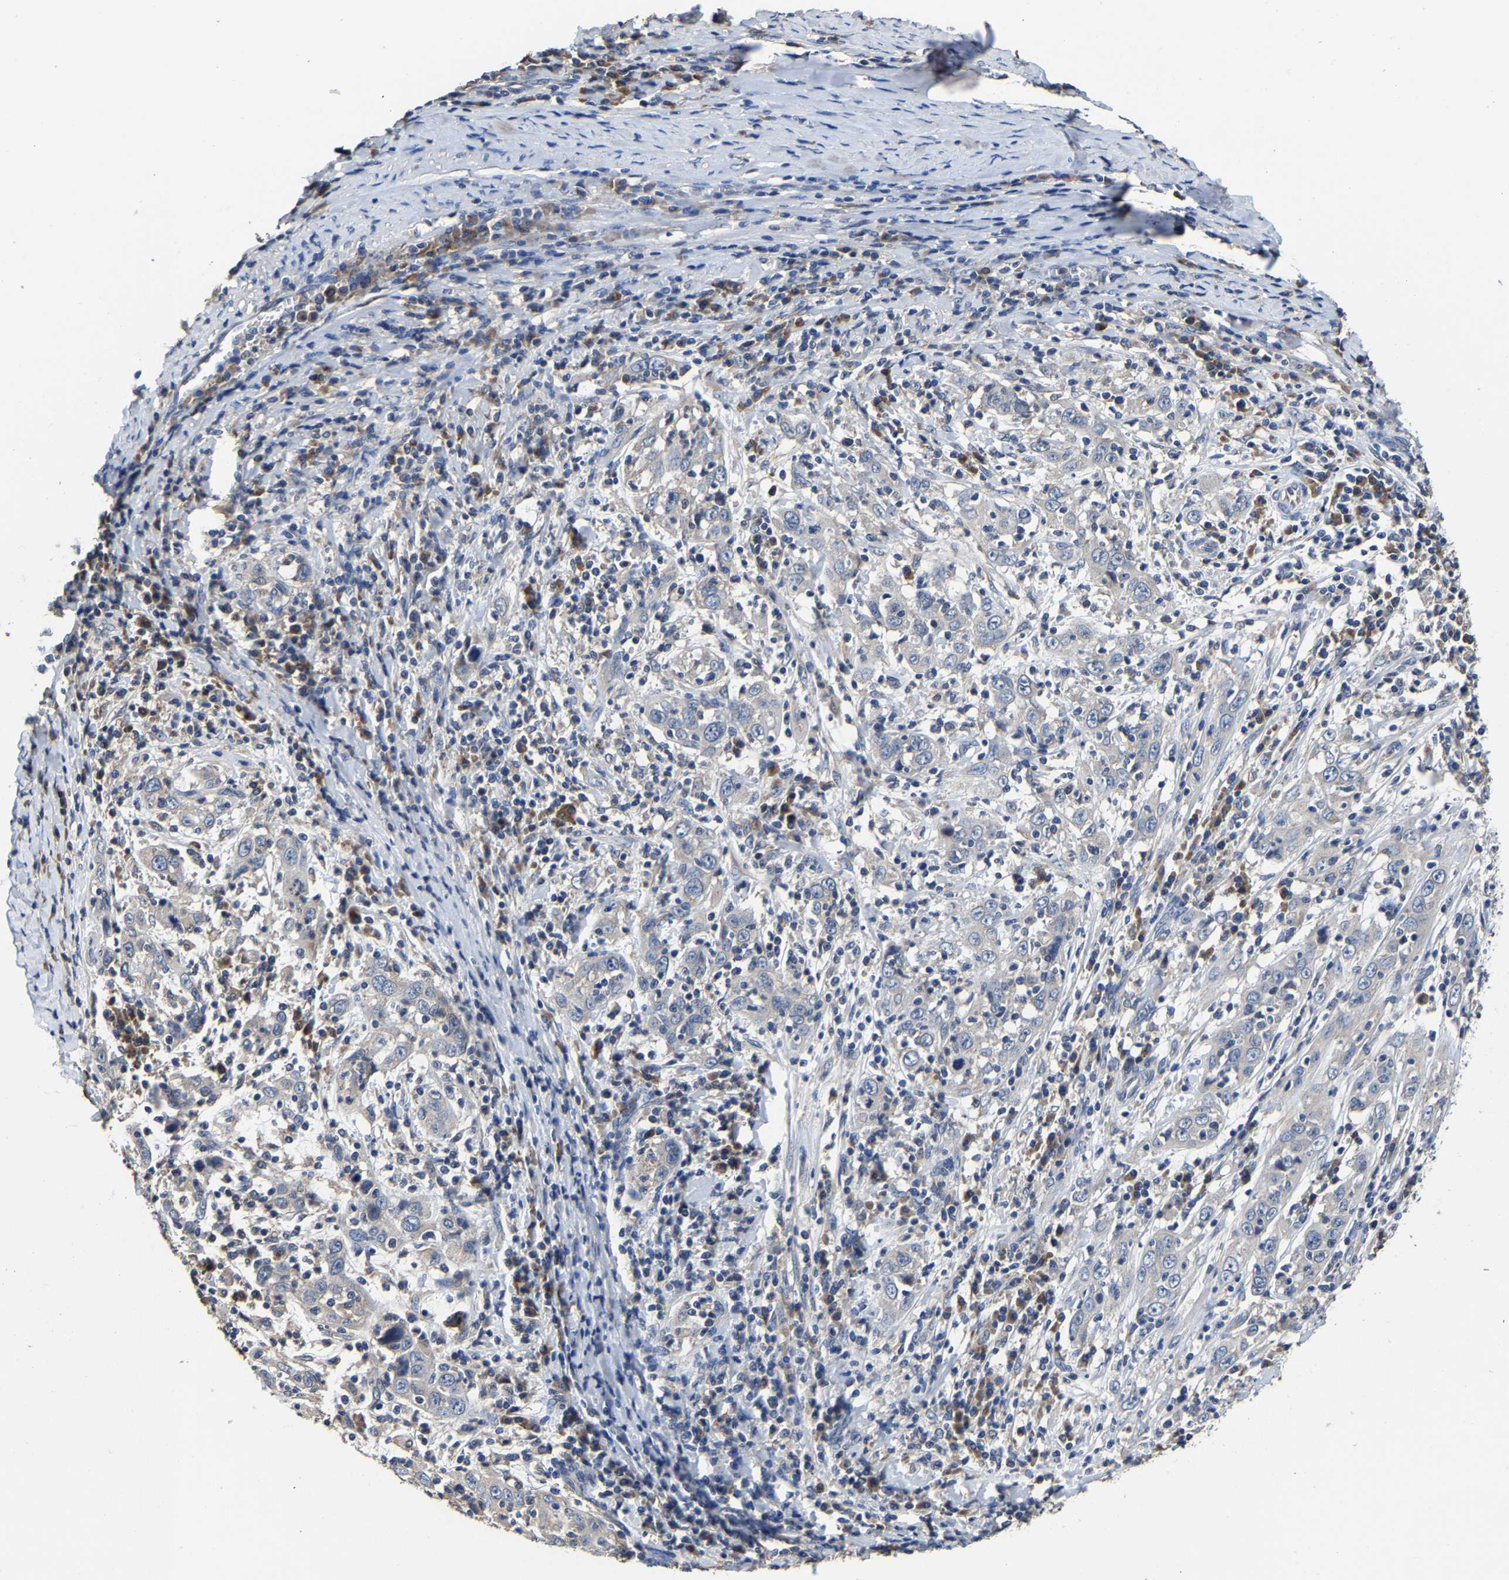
{"staining": {"intensity": "negative", "quantity": "none", "location": "none"}, "tissue": "cervical cancer", "cell_type": "Tumor cells", "image_type": "cancer", "snomed": [{"axis": "morphology", "description": "Squamous cell carcinoma, NOS"}, {"axis": "topography", "description": "Cervix"}], "caption": "Cervical cancer was stained to show a protein in brown. There is no significant expression in tumor cells.", "gene": "EBAG9", "patient": {"sex": "female", "age": 46}}